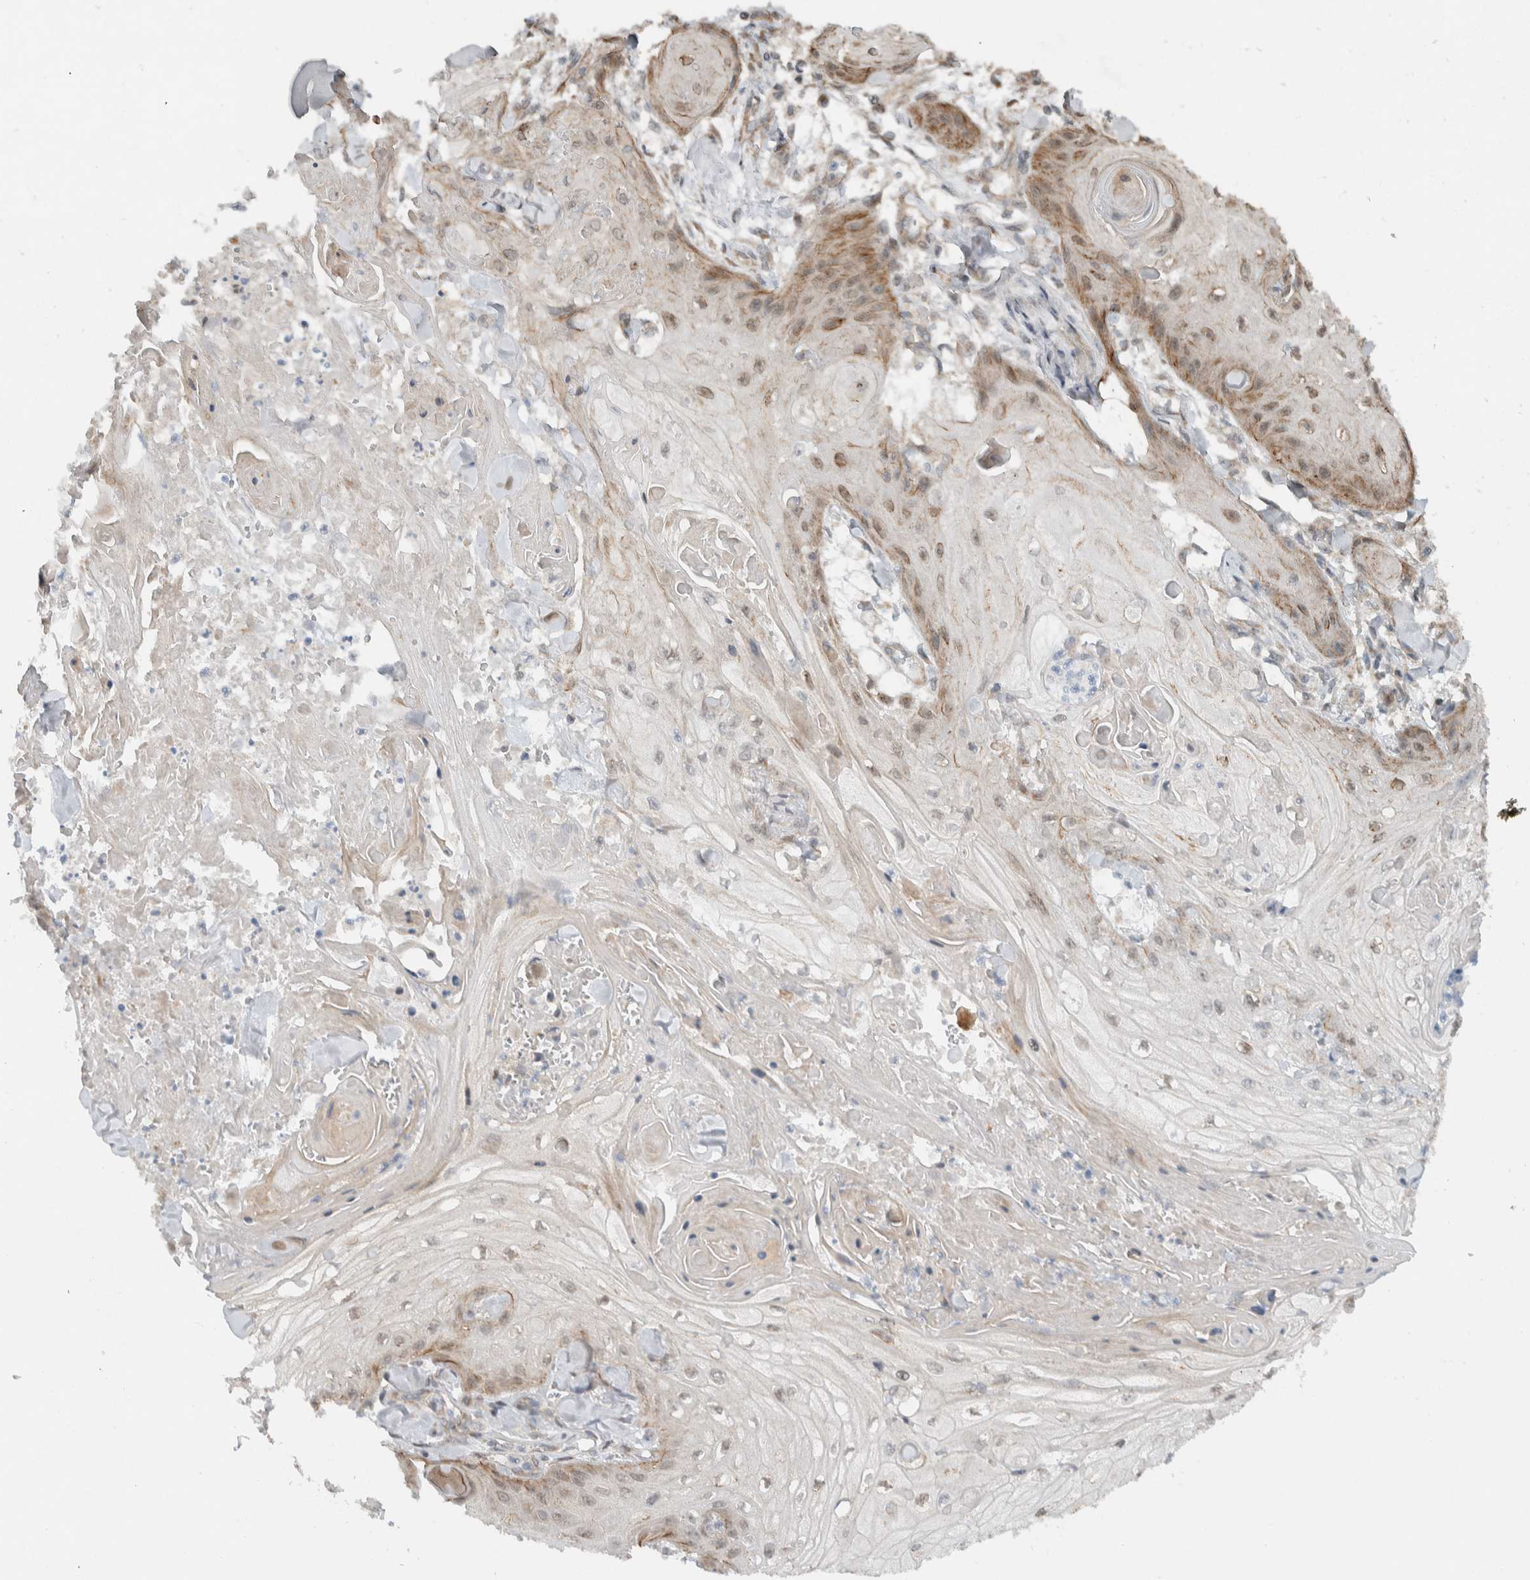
{"staining": {"intensity": "weak", "quantity": "<25%", "location": "cytoplasmic/membranous"}, "tissue": "skin cancer", "cell_type": "Tumor cells", "image_type": "cancer", "snomed": [{"axis": "morphology", "description": "Squamous cell carcinoma, NOS"}, {"axis": "topography", "description": "Skin"}], "caption": "Tumor cells show no significant expression in skin squamous cell carcinoma.", "gene": "KLHL6", "patient": {"sex": "male", "age": 74}}